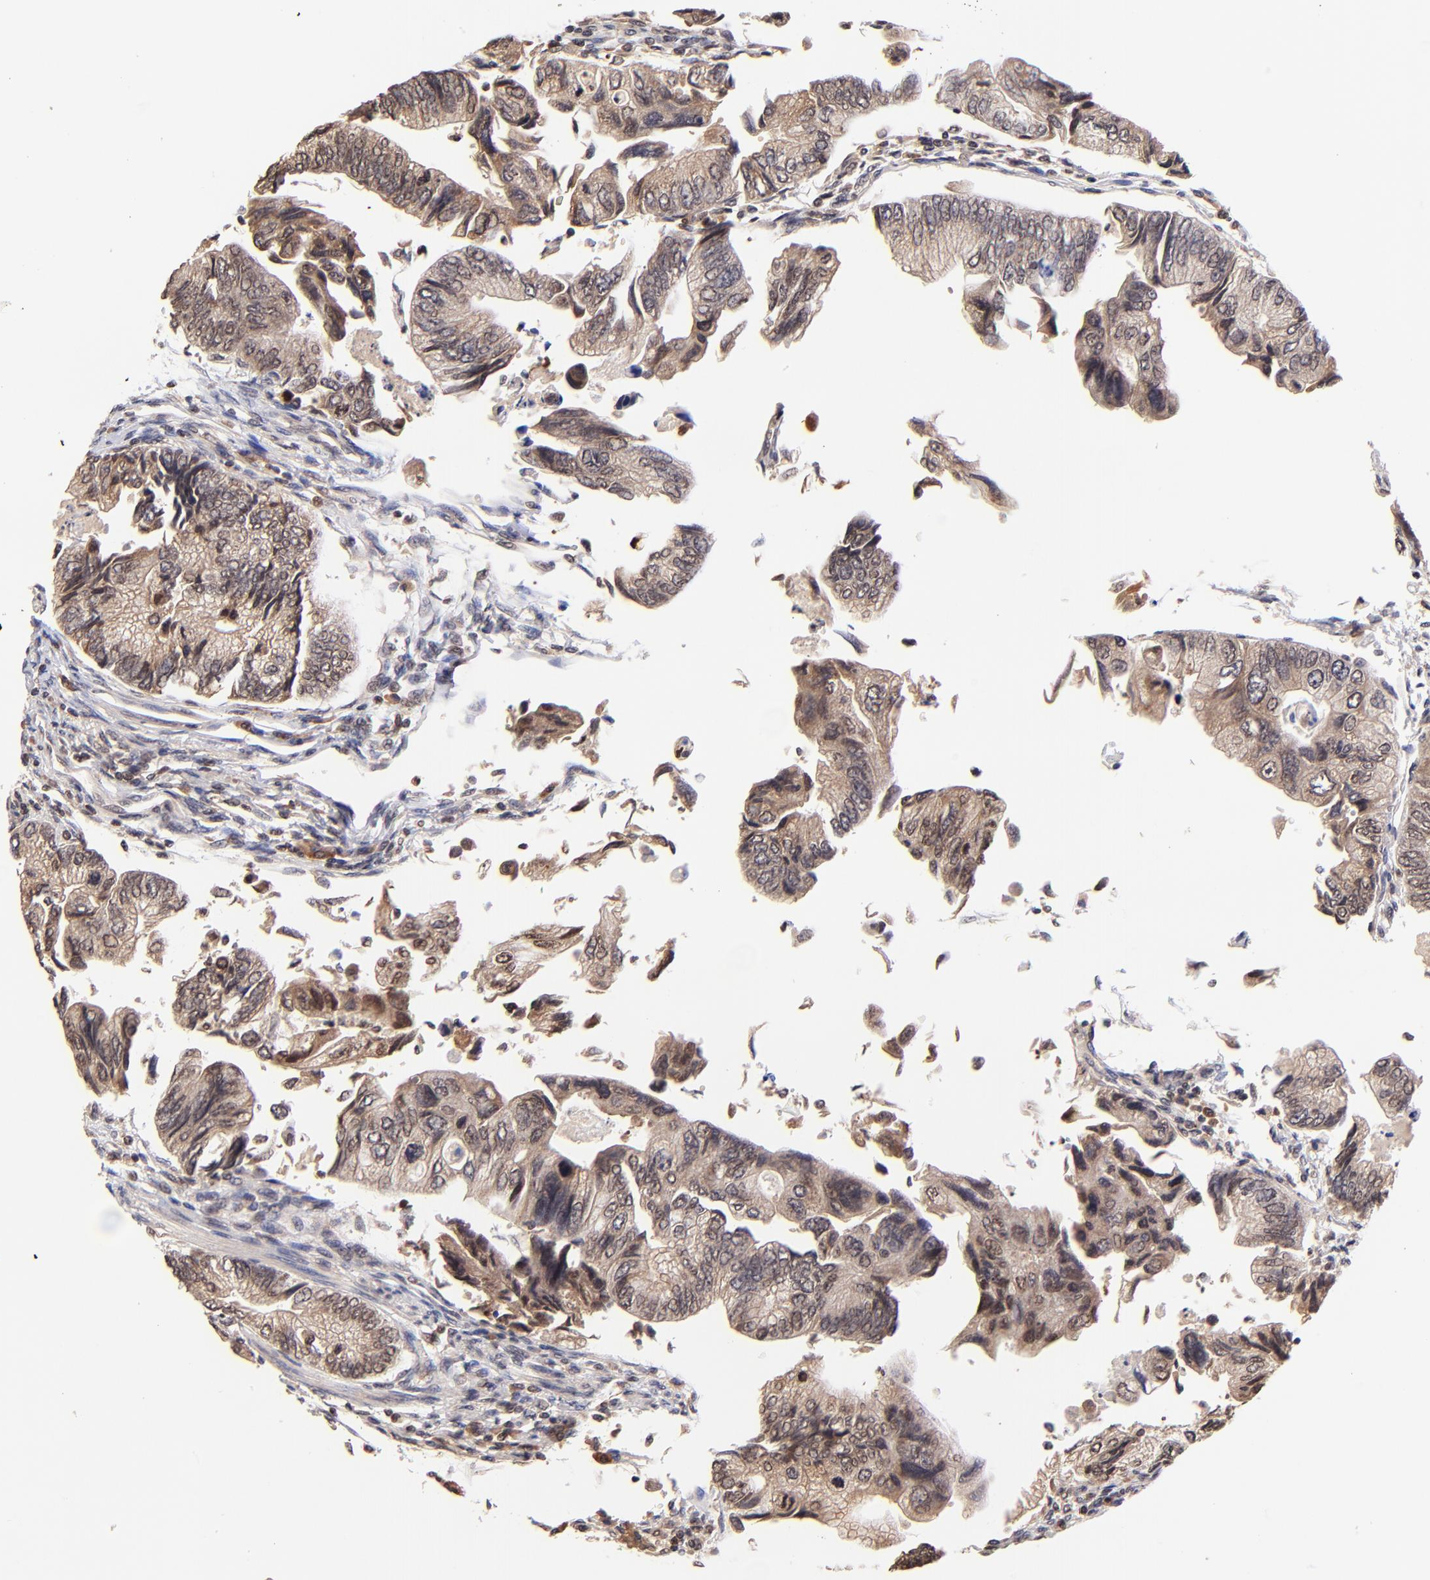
{"staining": {"intensity": "moderate", "quantity": ">75%", "location": "cytoplasmic/membranous,nuclear"}, "tissue": "colorectal cancer", "cell_type": "Tumor cells", "image_type": "cancer", "snomed": [{"axis": "morphology", "description": "Adenocarcinoma, NOS"}, {"axis": "topography", "description": "Colon"}], "caption": "Human colorectal cancer (adenocarcinoma) stained with a brown dye demonstrates moderate cytoplasmic/membranous and nuclear positive staining in approximately >75% of tumor cells.", "gene": "WDR25", "patient": {"sex": "female", "age": 11}}